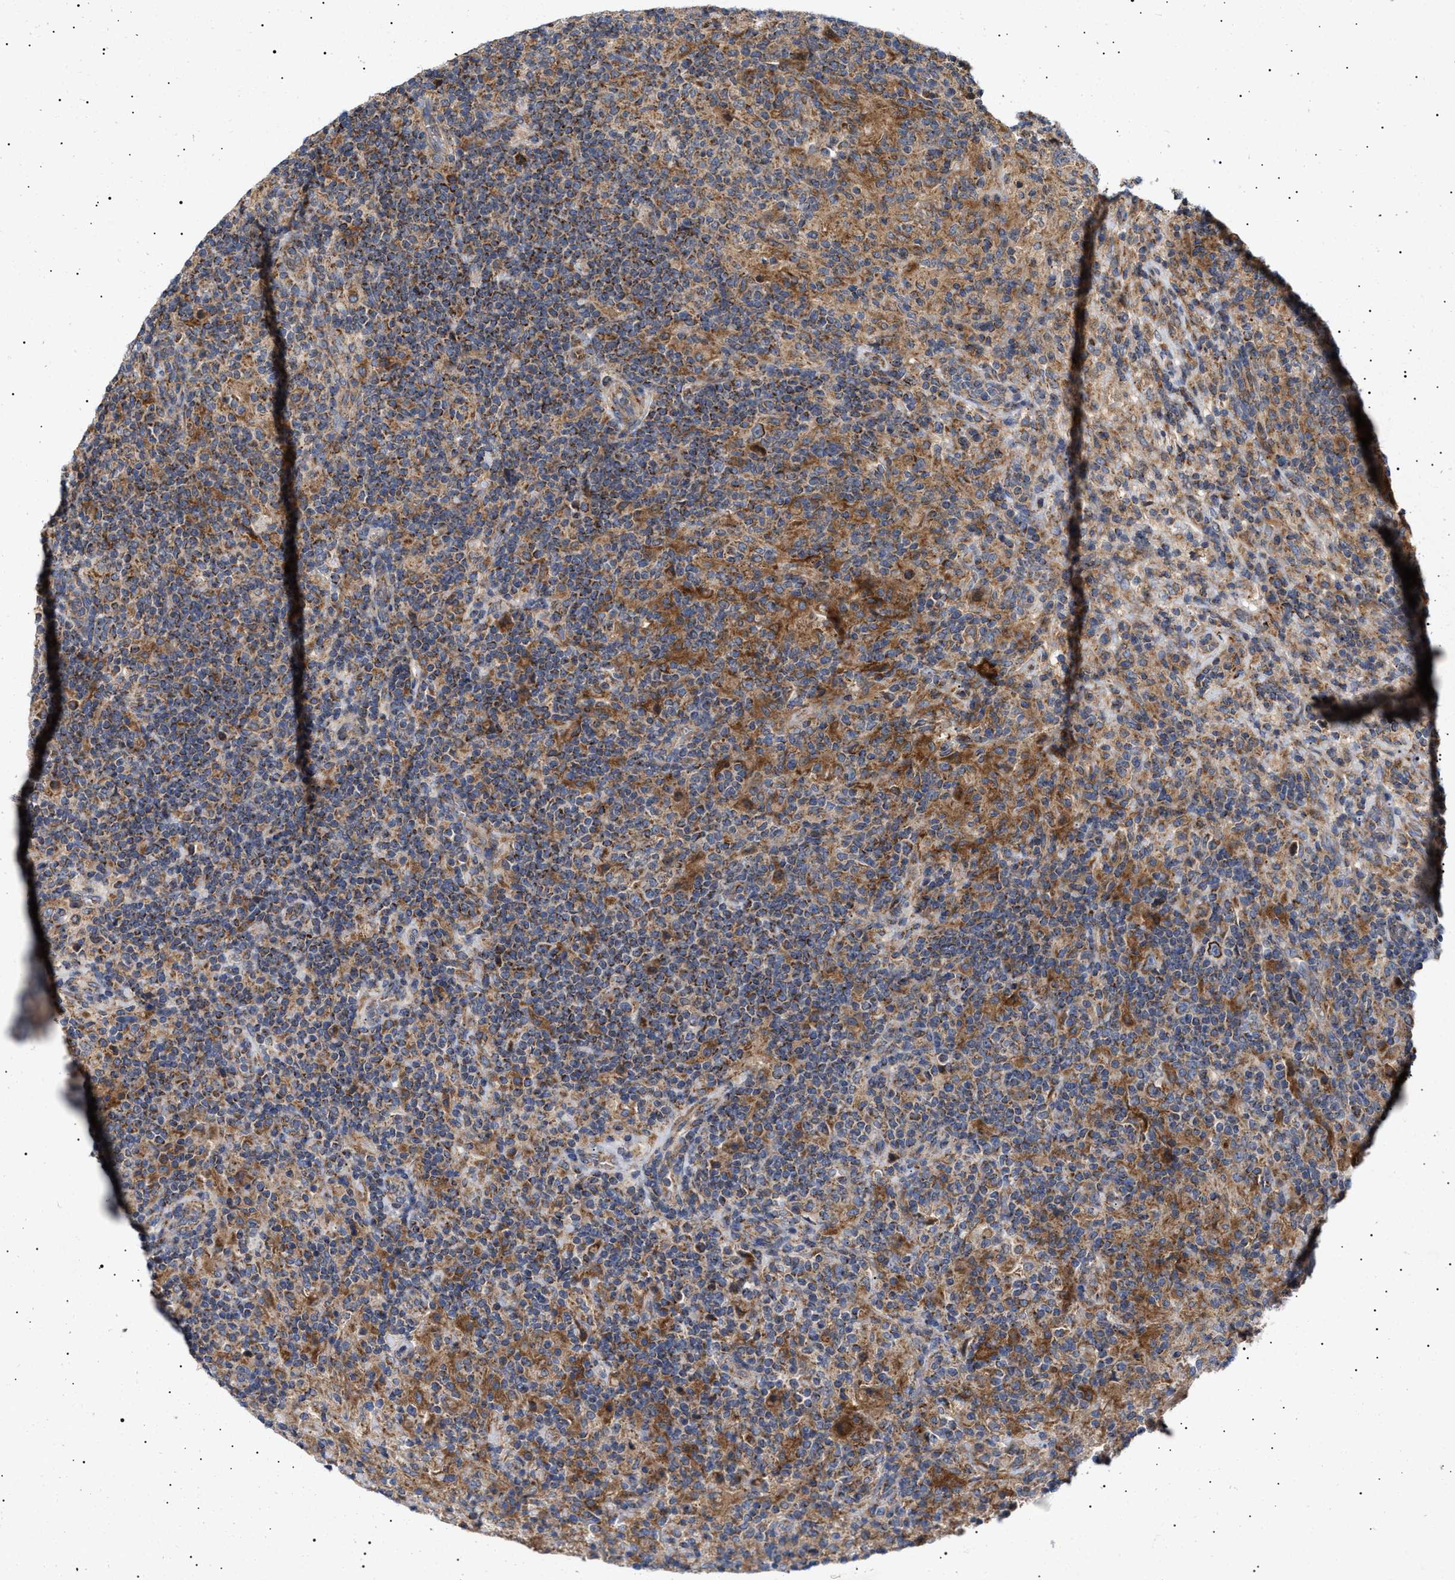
{"staining": {"intensity": "moderate", "quantity": "25%-75%", "location": "cytoplasmic/membranous"}, "tissue": "lymphoma", "cell_type": "Tumor cells", "image_type": "cancer", "snomed": [{"axis": "morphology", "description": "Hodgkin's disease, NOS"}, {"axis": "topography", "description": "Lymph node"}], "caption": "This is a histology image of IHC staining of Hodgkin's disease, which shows moderate positivity in the cytoplasmic/membranous of tumor cells.", "gene": "MRPL10", "patient": {"sex": "male", "age": 70}}